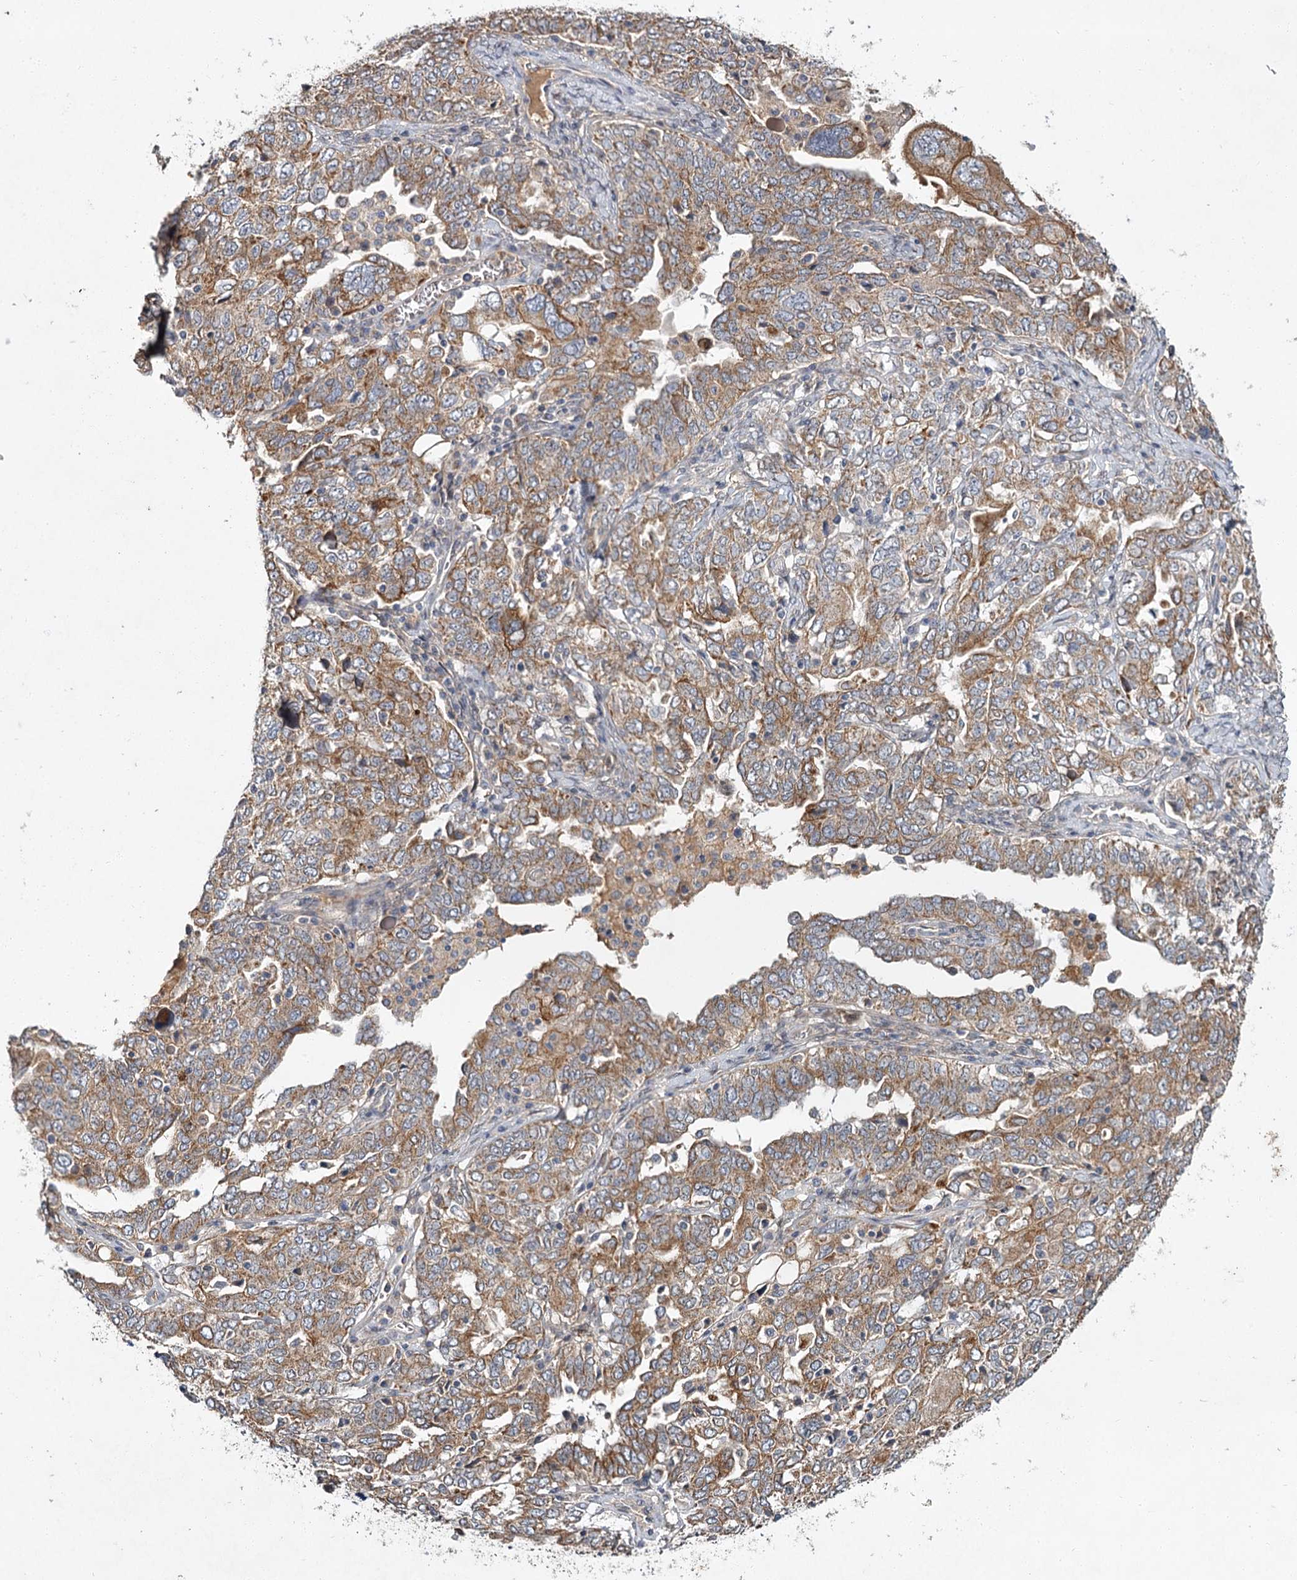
{"staining": {"intensity": "moderate", "quantity": ">75%", "location": "cytoplasmic/membranous"}, "tissue": "ovarian cancer", "cell_type": "Tumor cells", "image_type": "cancer", "snomed": [{"axis": "morphology", "description": "Carcinoma, endometroid"}, {"axis": "topography", "description": "Ovary"}], "caption": "Immunohistochemical staining of endometroid carcinoma (ovarian) reveals medium levels of moderate cytoplasmic/membranous protein staining in approximately >75% of tumor cells.", "gene": "MFN1", "patient": {"sex": "female", "age": 62}}